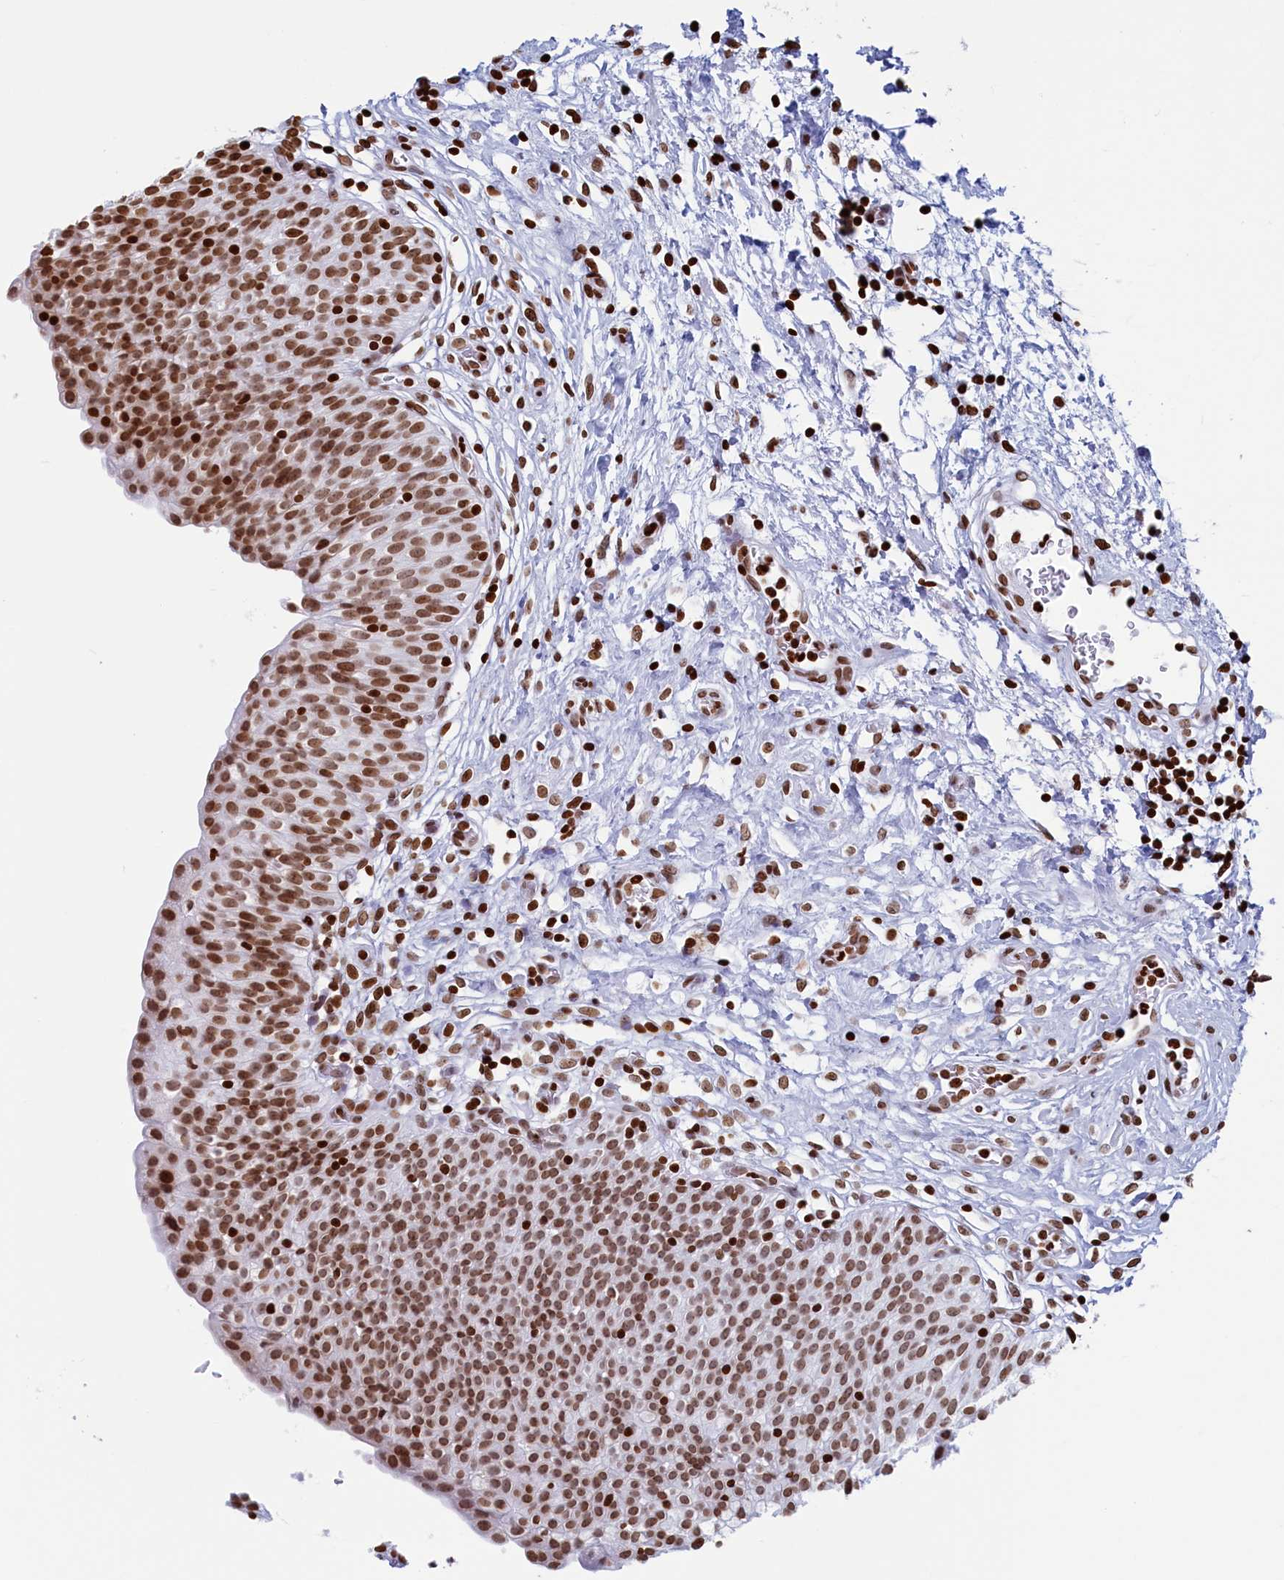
{"staining": {"intensity": "strong", "quantity": ">75%", "location": "nuclear"}, "tissue": "urinary bladder", "cell_type": "Urothelial cells", "image_type": "normal", "snomed": [{"axis": "morphology", "description": "Normal tissue, NOS"}, {"axis": "topography", "description": "Urinary bladder"}], "caption": "IHC (DAB (3,3'-diaminobenzidine)) staining of unremarkable human urinary bladder shows strong nuclear protein staining in approximately >75% of urothelial cells.", "gene": "APOBEC3A", "patient": {"sex": "male", "age": 55}}